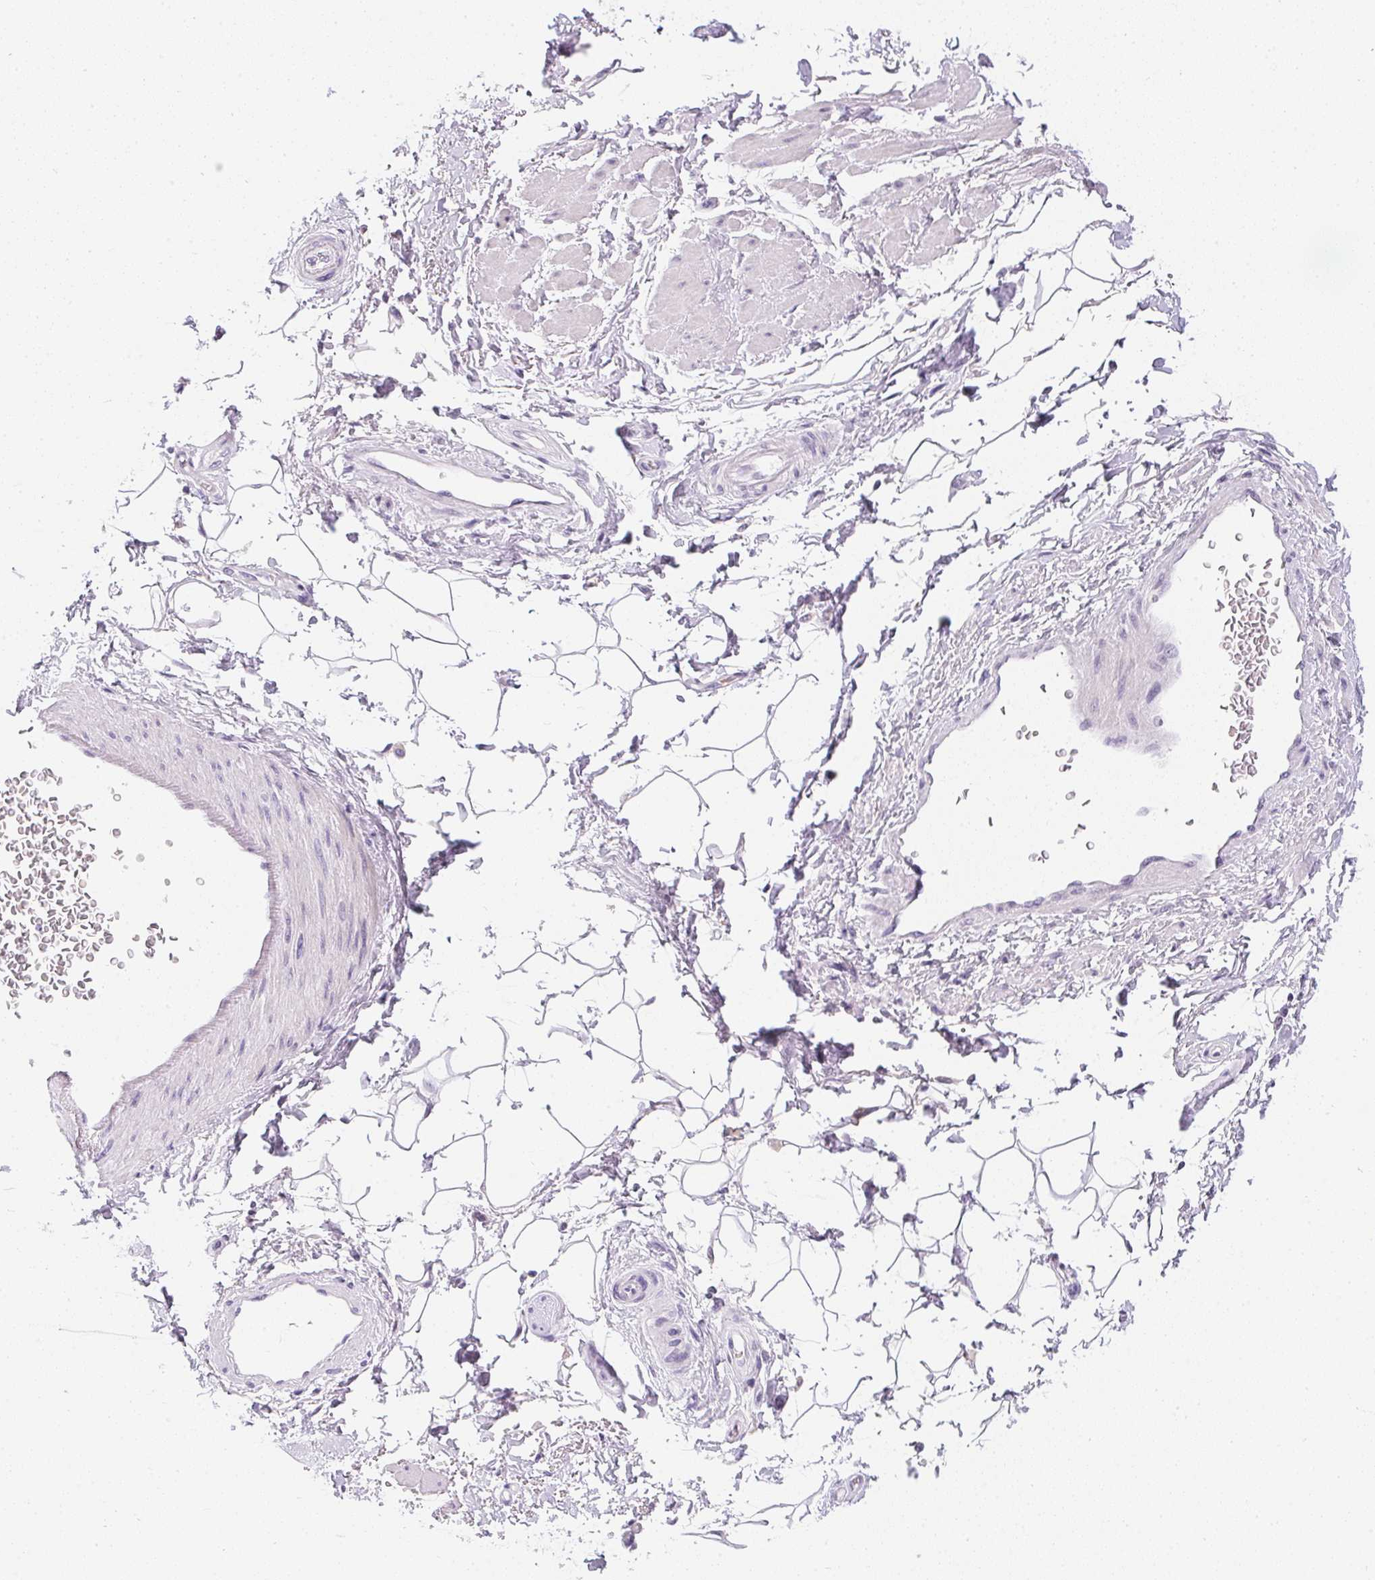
{"staining": {"intensity": "negative", "quantity": "none", "location": "none"}, "tissue": "adipose tissue", "cell_type": "Adipocytes", "image_type": "normal", "snomed": [{"axis": "morphology", "description": "Normal tissue, NOS"}, {"axis": "topography", "description": "Anal"}, {"axis": "topography", "description": "Peripheral nerve tissue"}], "caption": "Immunohistochemistry of unremarkable human adipose tissue demonstrates no staining in adipocytes. The staining was performed using DAB to visualize the protein expression in brown, while the nuclei were stained in blue with hematoxylin (Magnification: 20x).", "gene": "PPY", "patient": {"sex": "male", "age": 51}}